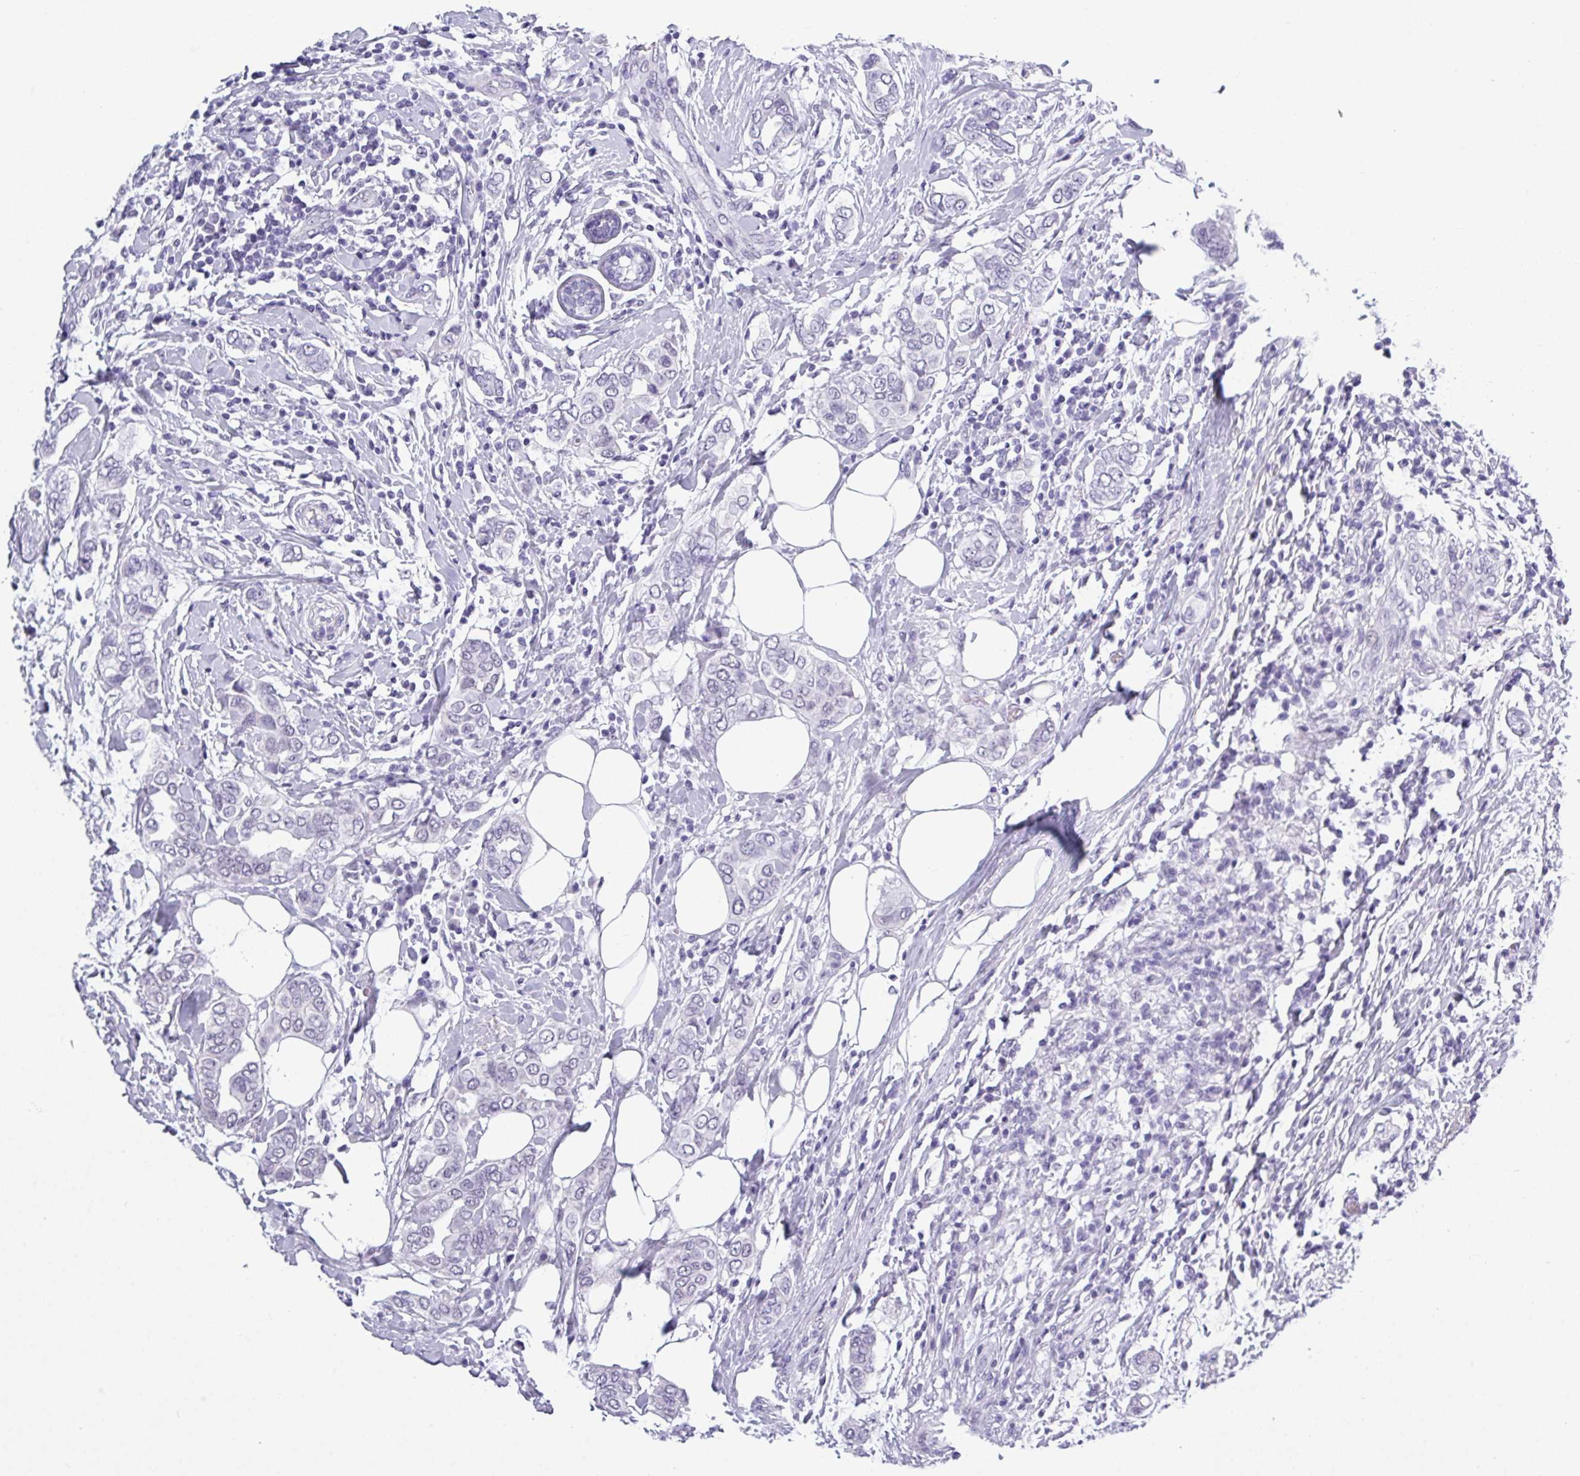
{"staining": {"intensity": "negative", "quantity": "none", "location": "none"}, "tissue": "breast cancer", "cell_type": "Tumor cells", "image_type": "cancer", "snomed": [{"axis": "morphology", "description": "Lobular carcinoma"}, {"axis": "topography", "description": "Breast"}], "caption": "Tumor cells show no significant staining in breast cancer (lobular carcinoma).", "gene": "SRGAP1", "patient": {"sex": "female", "age": 51}}